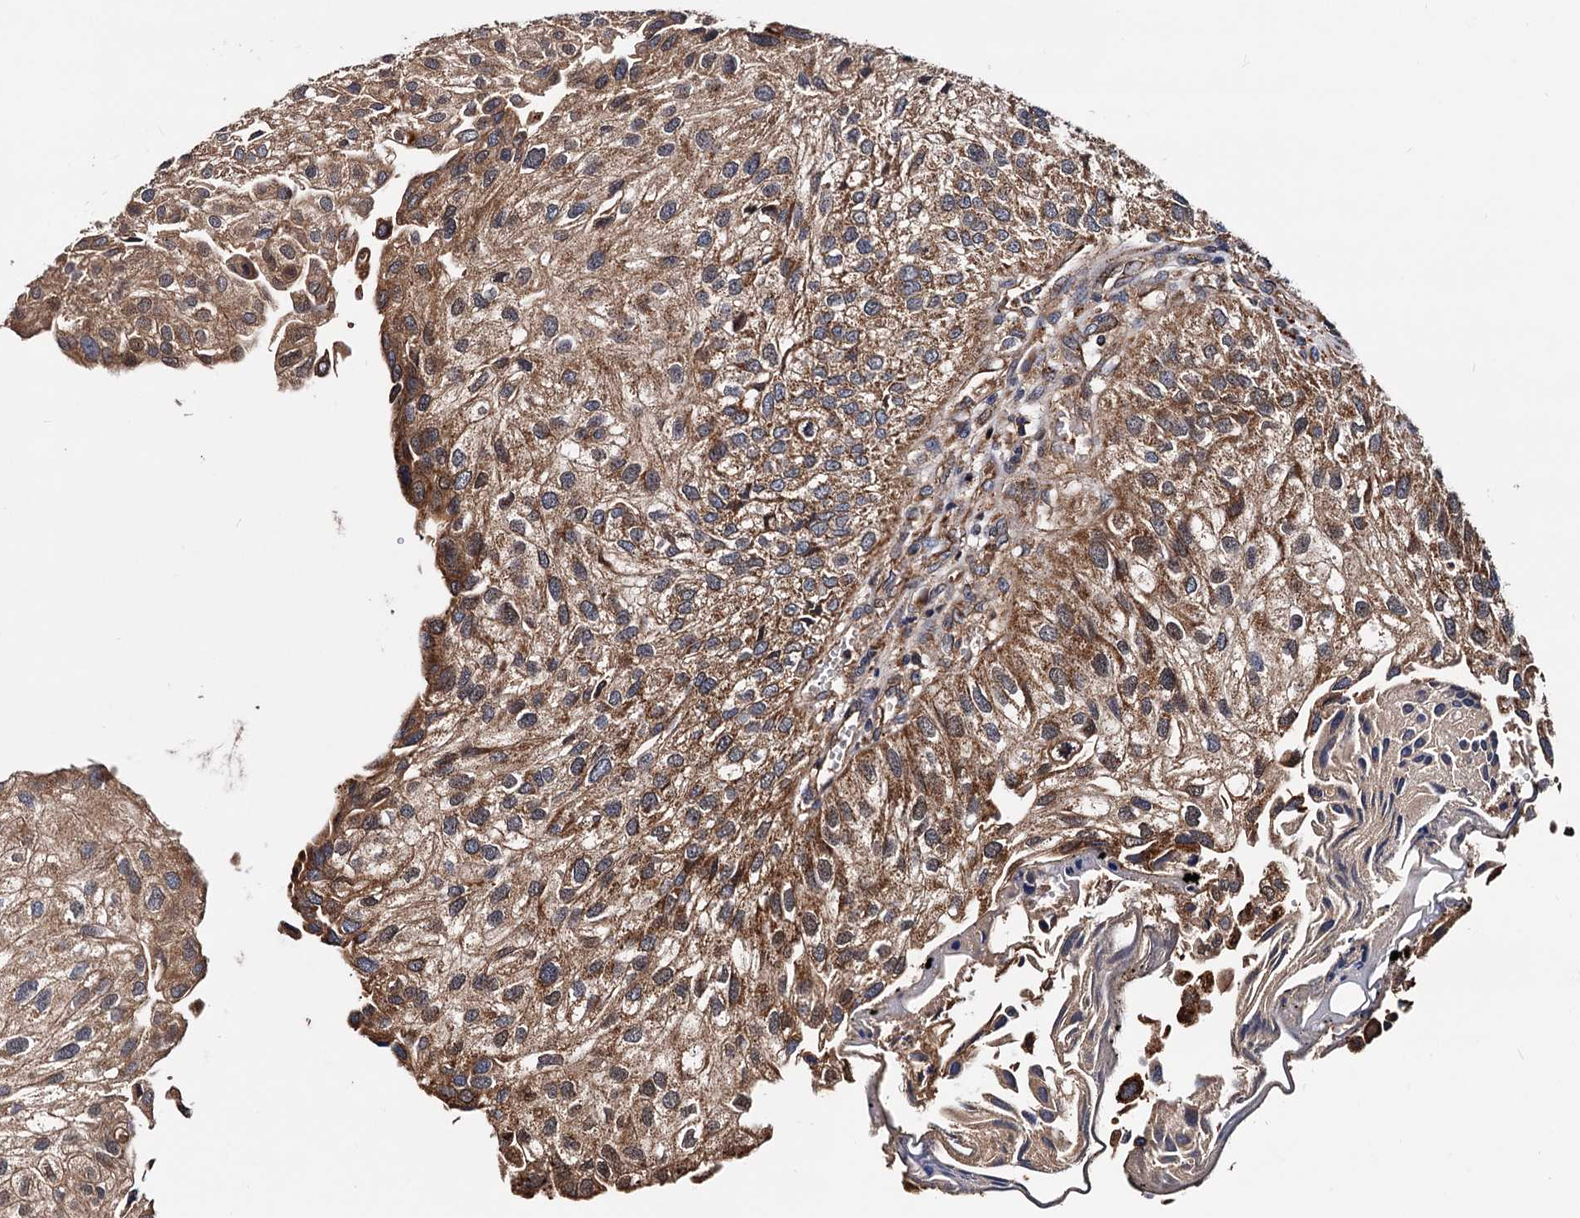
{"staining": {"intensity": "moderate", "quantity": ">75%", "location": "cytoplasmic/membranous"}, "tissue": "urothelial cancer", "cell_type": "Tumor cells", "image_type": "cancer", "snomed": [{"axis": "morphology", "description": "Urothelial carcinoma, Low grade"}, {"axis": "topography", "description": "Urinary bladder"}], "caption": "This micrograph reveals immunohistochemistry staining of urothelial cancer, with medium moderate cytoplasmic/membranous positivity in about >75% of tumor cells.", "gene": "MRPL42", "patient": {"sex": "female", "age": 89}}